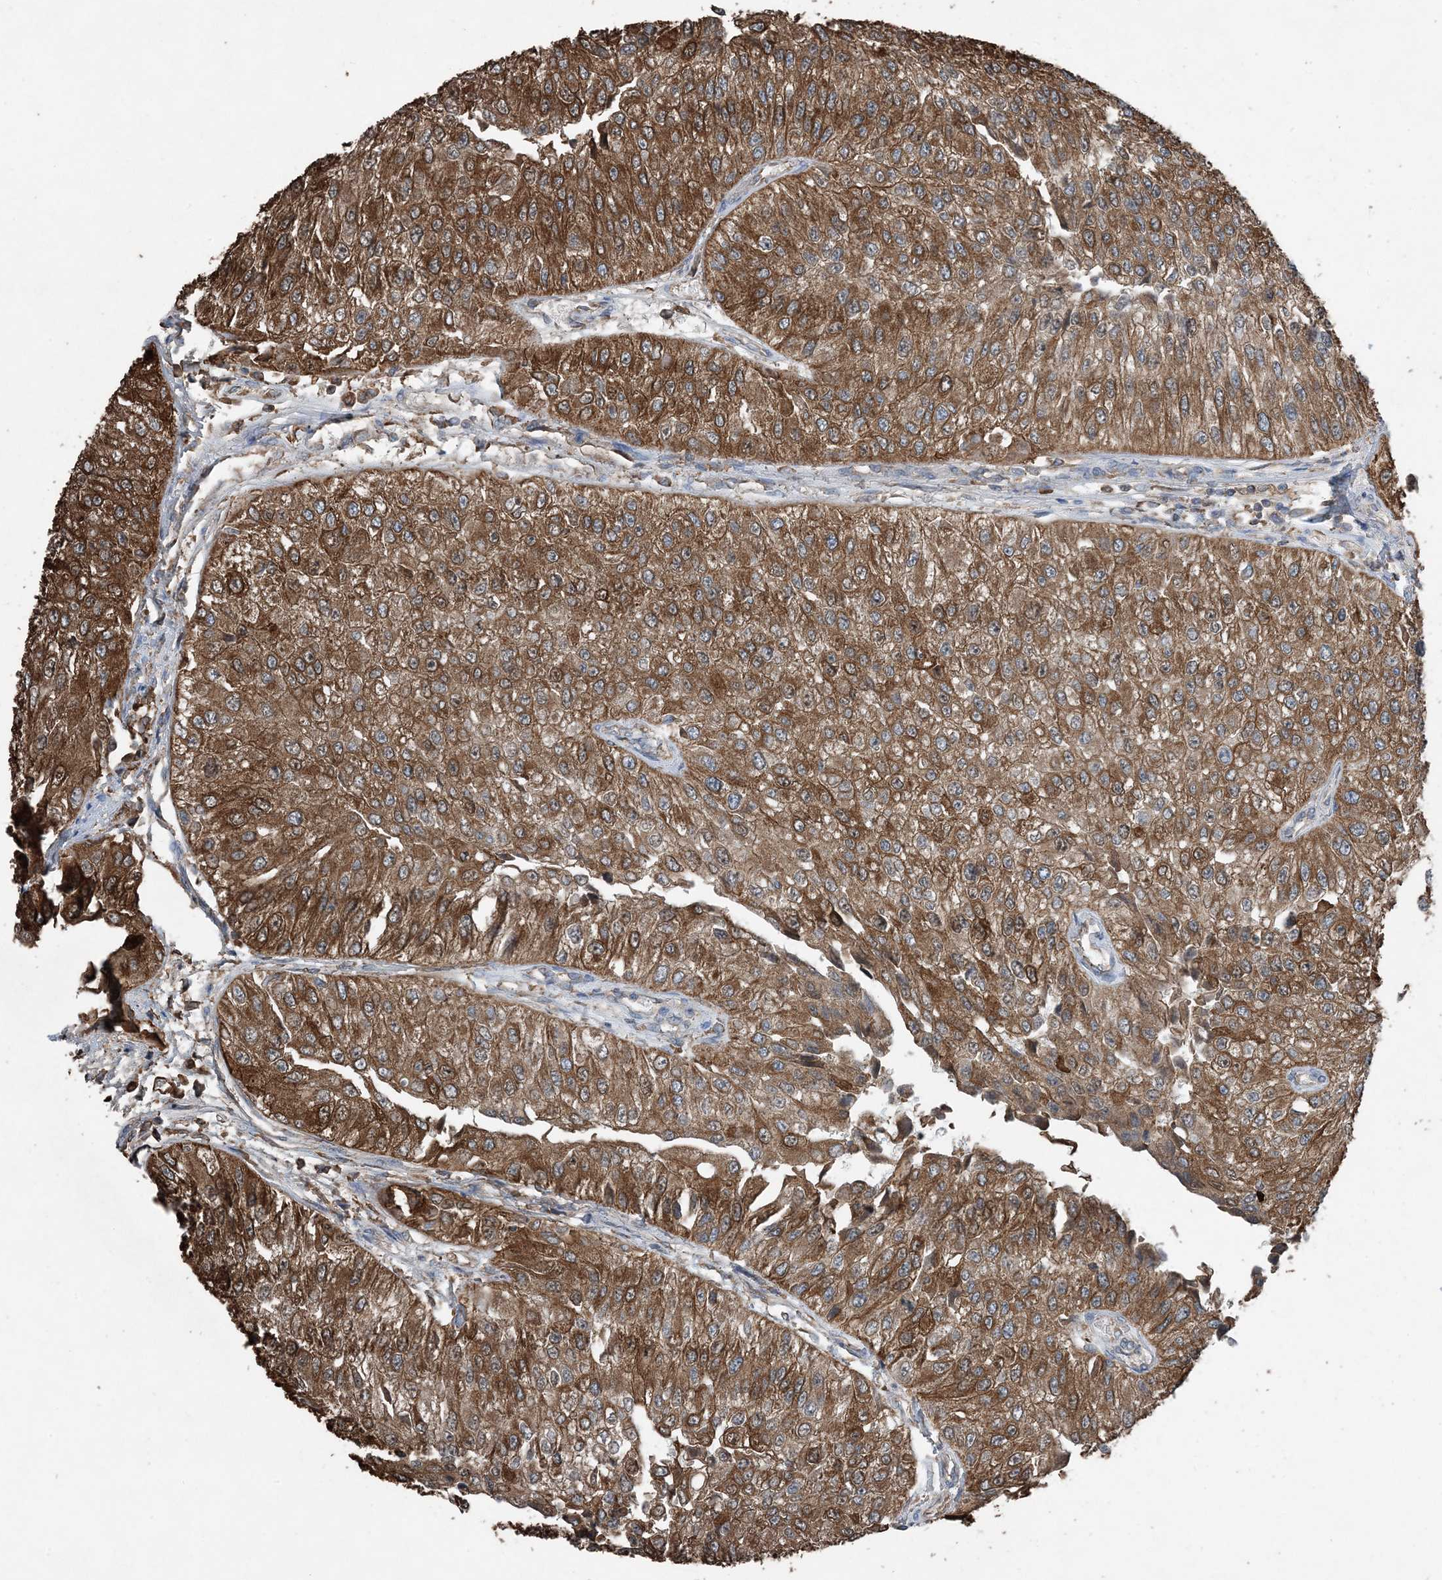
{"staining": {"intensity": "strong", "quantity": ">75%", "location": "cytoplasmic/membranous"}, "tissue": "urothelial cancer", "cell_type": "Tumor cells", "image_type": "cancer", "snomed": [{"axis": "morphology", "description": "Urothelial carcinoma, High grade"}, {"axis": "topography", "description": "Kidney"}, {"axis": "topography", "description": "Urinary bladder"}], "caption": "This image reveals high-grade urothelial carcinoma stained with immunohistochemistry to label a protein in brown. The cytoplasmic/membranous of tumor cells show strong positivity for the protein. Nuclei are counter-stained blue.", "gene": "PDIA6", "patient": {"sex": "male", "age": 77}}